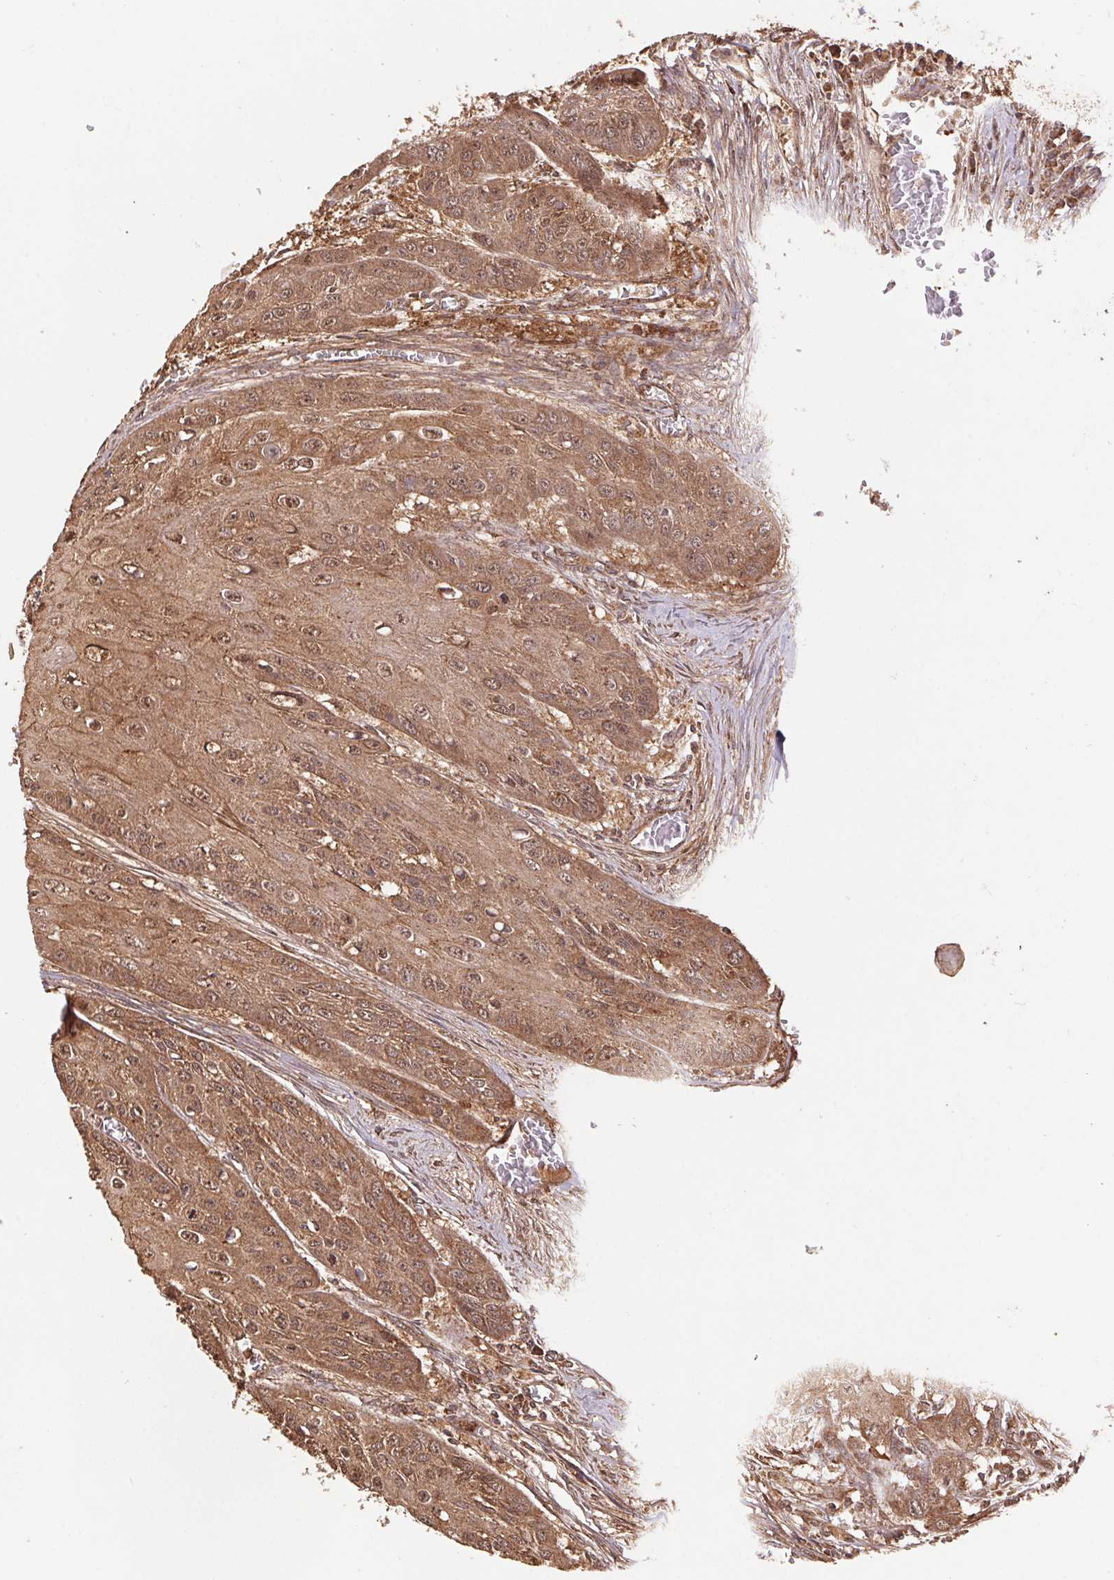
{"staining": {"intensity": "moderate", "quantity": ">75%", "location": "cytoplasmic/membranous,nuclear"}, "tissue": "head and neck cancer", "cell_type": "Tumor cells", "image_type": "cancer", "snomed": [{"axis": "morphology", "description": "Squamous cell carcinoma, NOS"}, {"axis": "topography", "description": "Oral tissue"}, {"axis": "topography", "description": "Head-Neck"}], "caption": "A photomicrograph of head and neck squamous cell carcinoma stained for a protein shows moderate cytoplasmic/membranous and nuclear brown staining in tumor cells.", "gene": "PDHA1", "patient": {"sex": "male", "age": 71}}